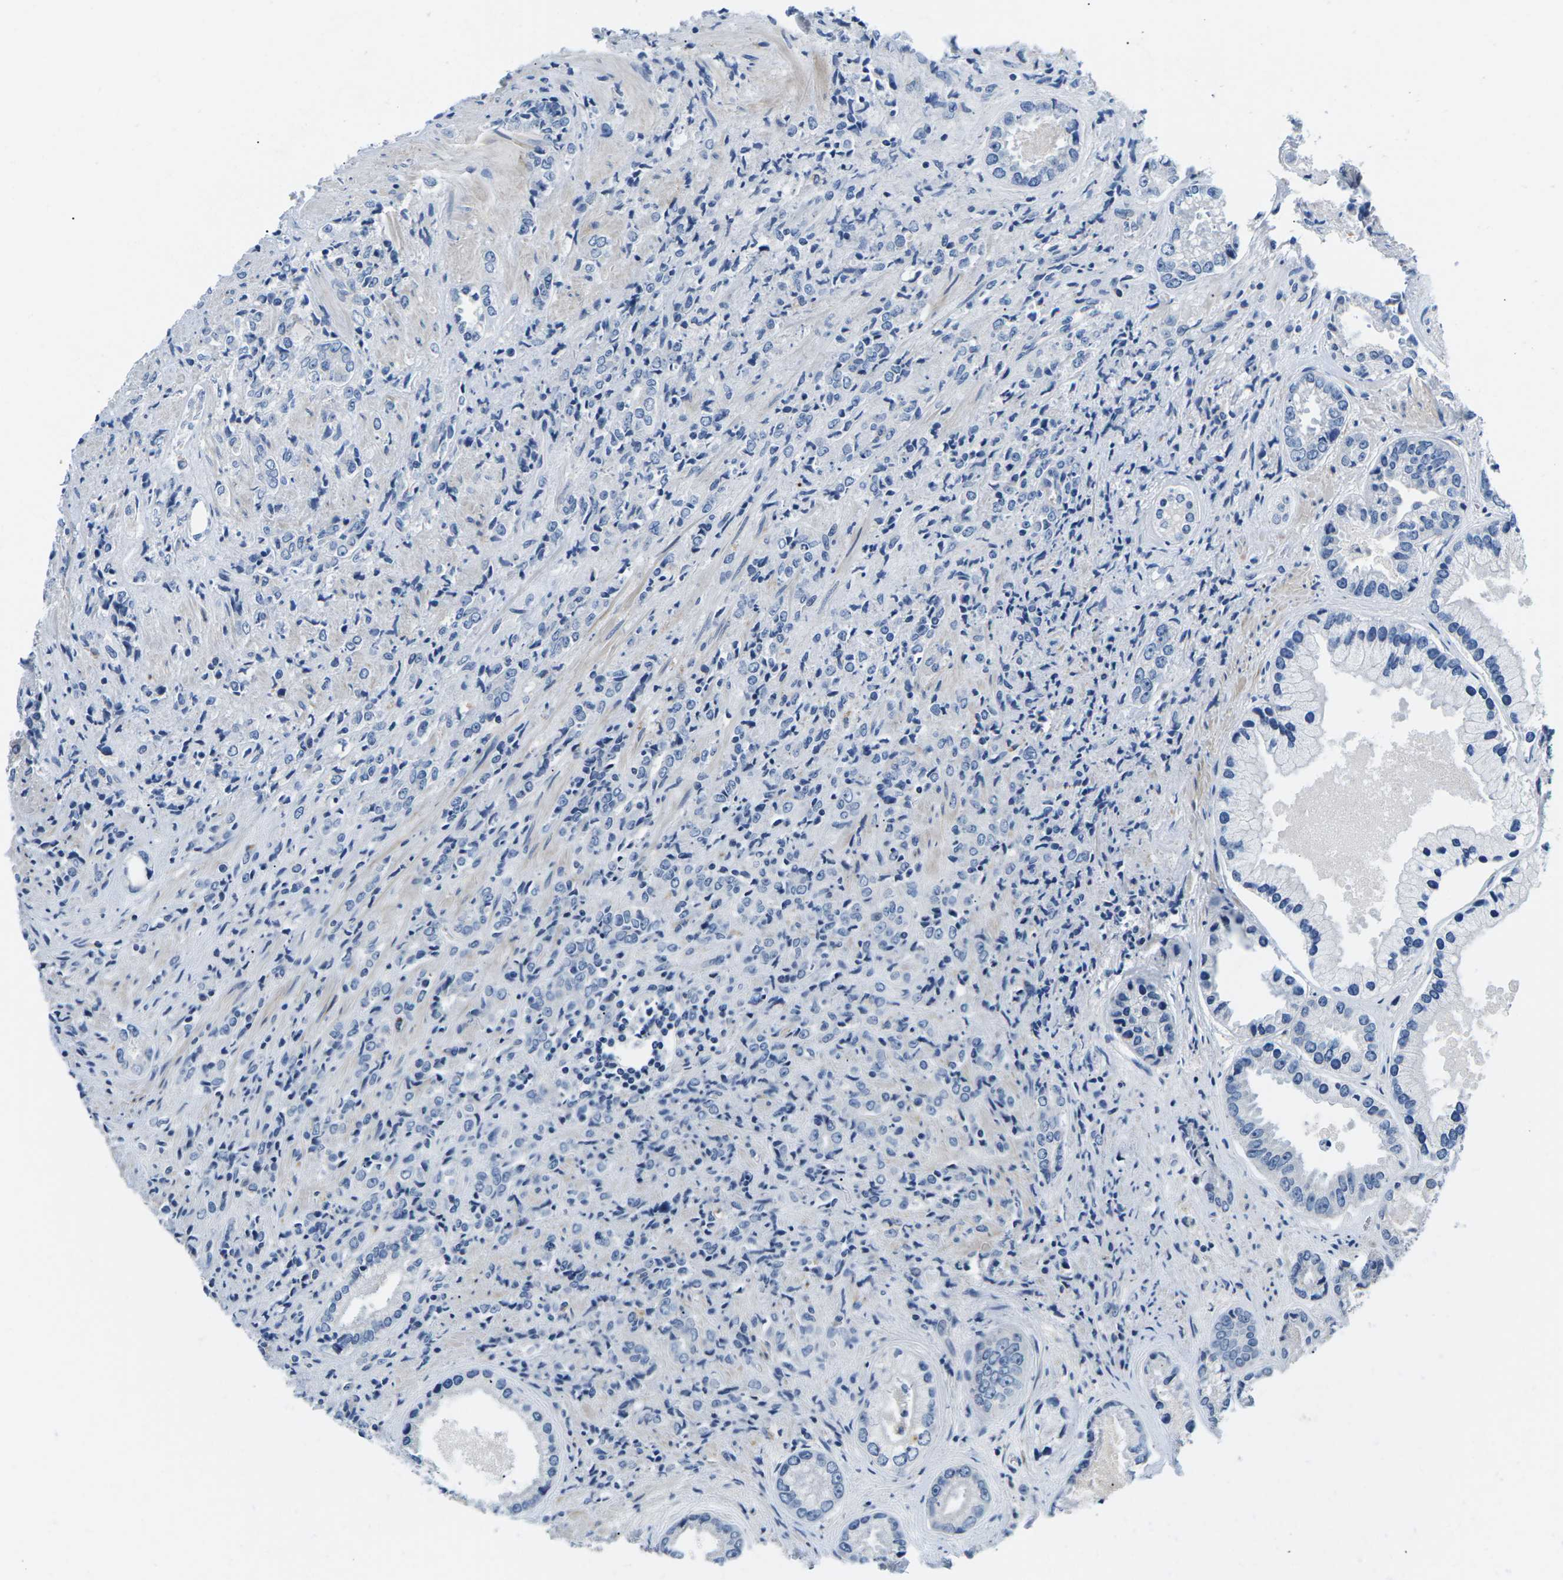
{"staining": {"intensity": "negative", "quantity": "none", "location": "none"}, "tissue": "prostate cancer", "cell_type": "Tumor cells", "image_type": "cancer", "snomed": [{"axis": "morphology", "description": "Adenocarcinoma, High grade"}, {"axis": "topography", "description": "Prostate"}], "caption": "A high-resolution histopathology image shows IHC staining of prostate adenocarcinoma (high-grade), which displays no significant positivity in tumor cells.", "gene": "TSPAN2", "patient": {"sex": "male", "age": 61}}